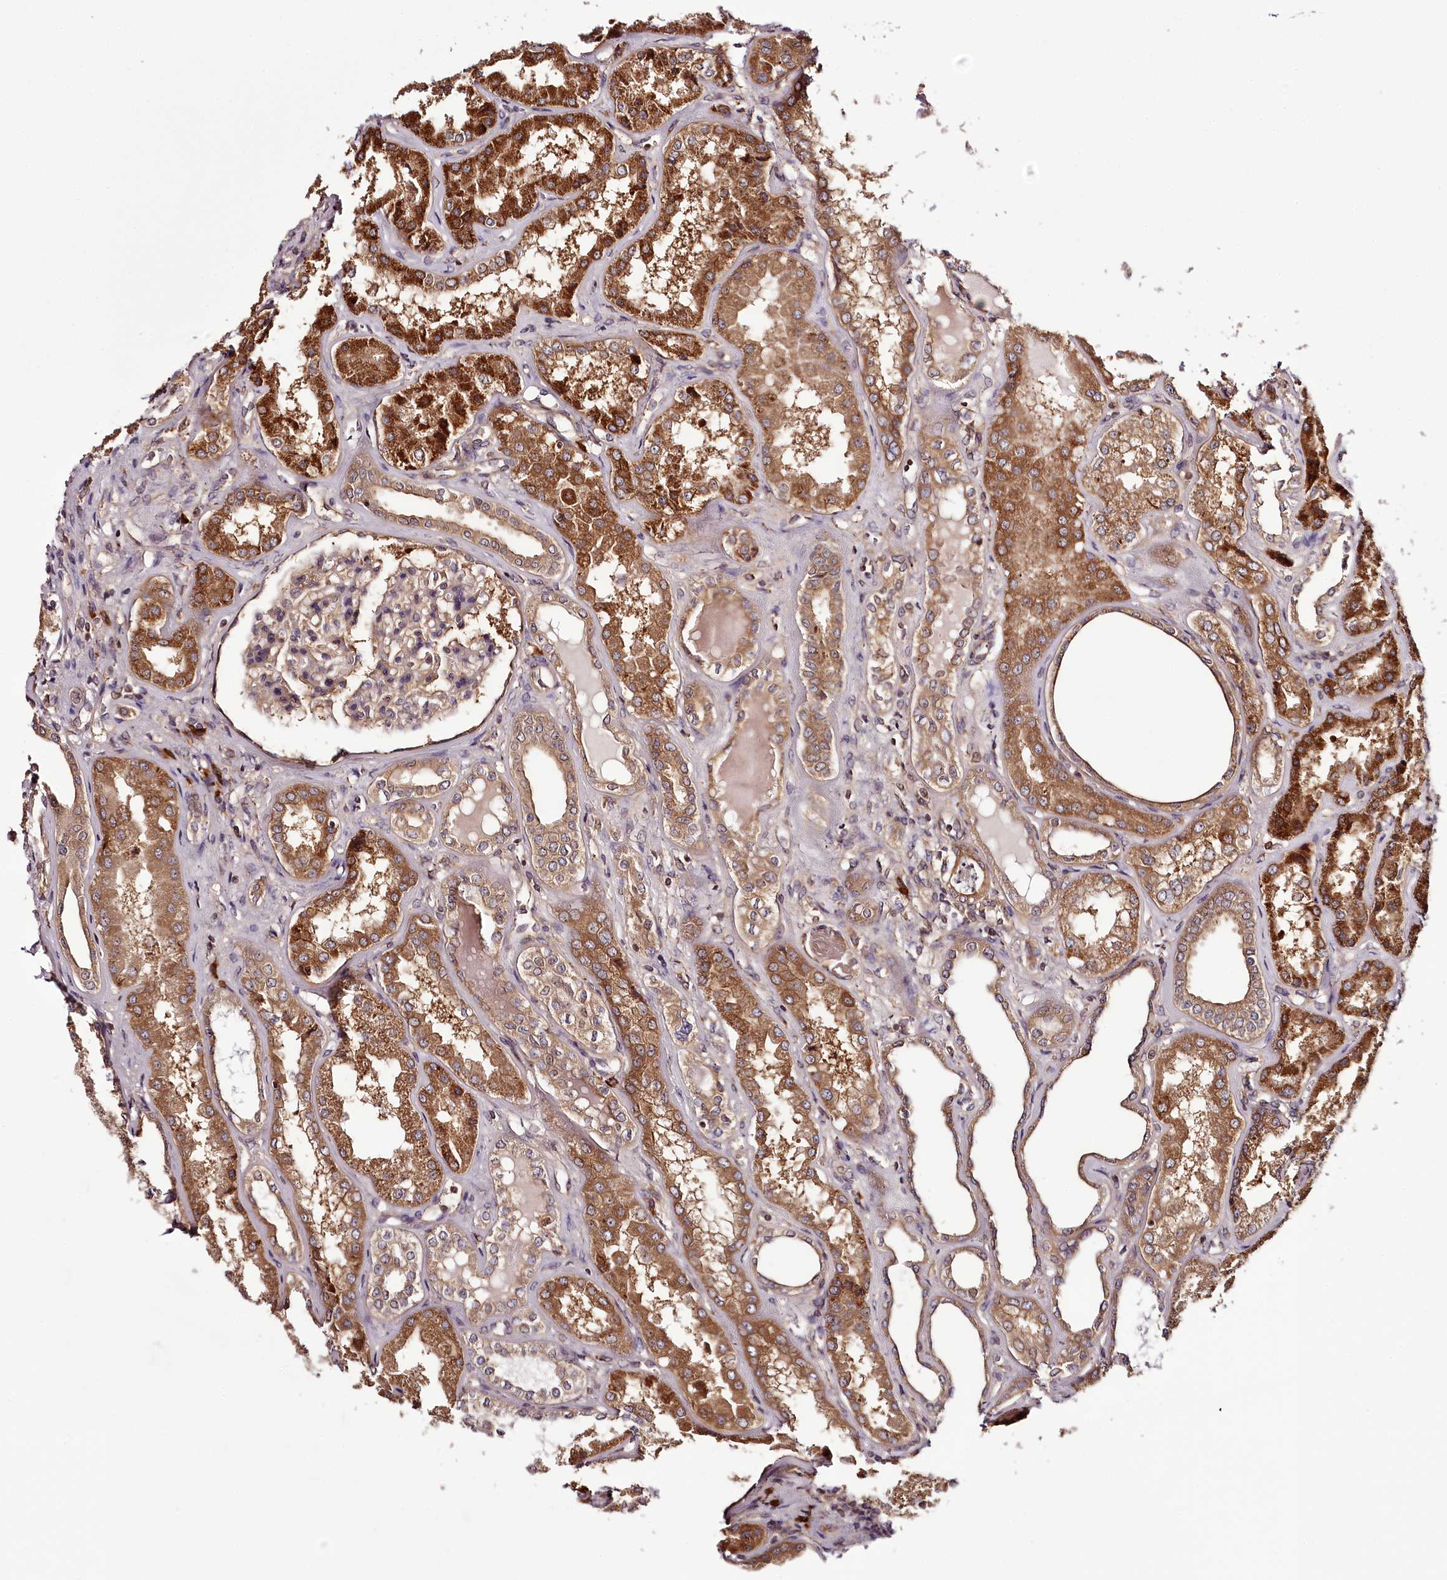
{"staining": {"intensity": "moderate", "quantity": ">75%", "location": "cytoplasmic/membranous"}, "tissue": "kidney", "cell_type": "Cells in glomeruli", "image_type": "normal", "snomed": [{"axis": "morphology", "description": "Normal tissue, NOS"}, {"axis": "topography", "description": "Kidney"}], "caption": "Cells in glomeruli display medium levels of moderate cytoplasmic/membranous staining in approximately >75% of cells in normal human kidney.", "gene": "TARS1", "patient": {"sex": "female", "age": 56}}